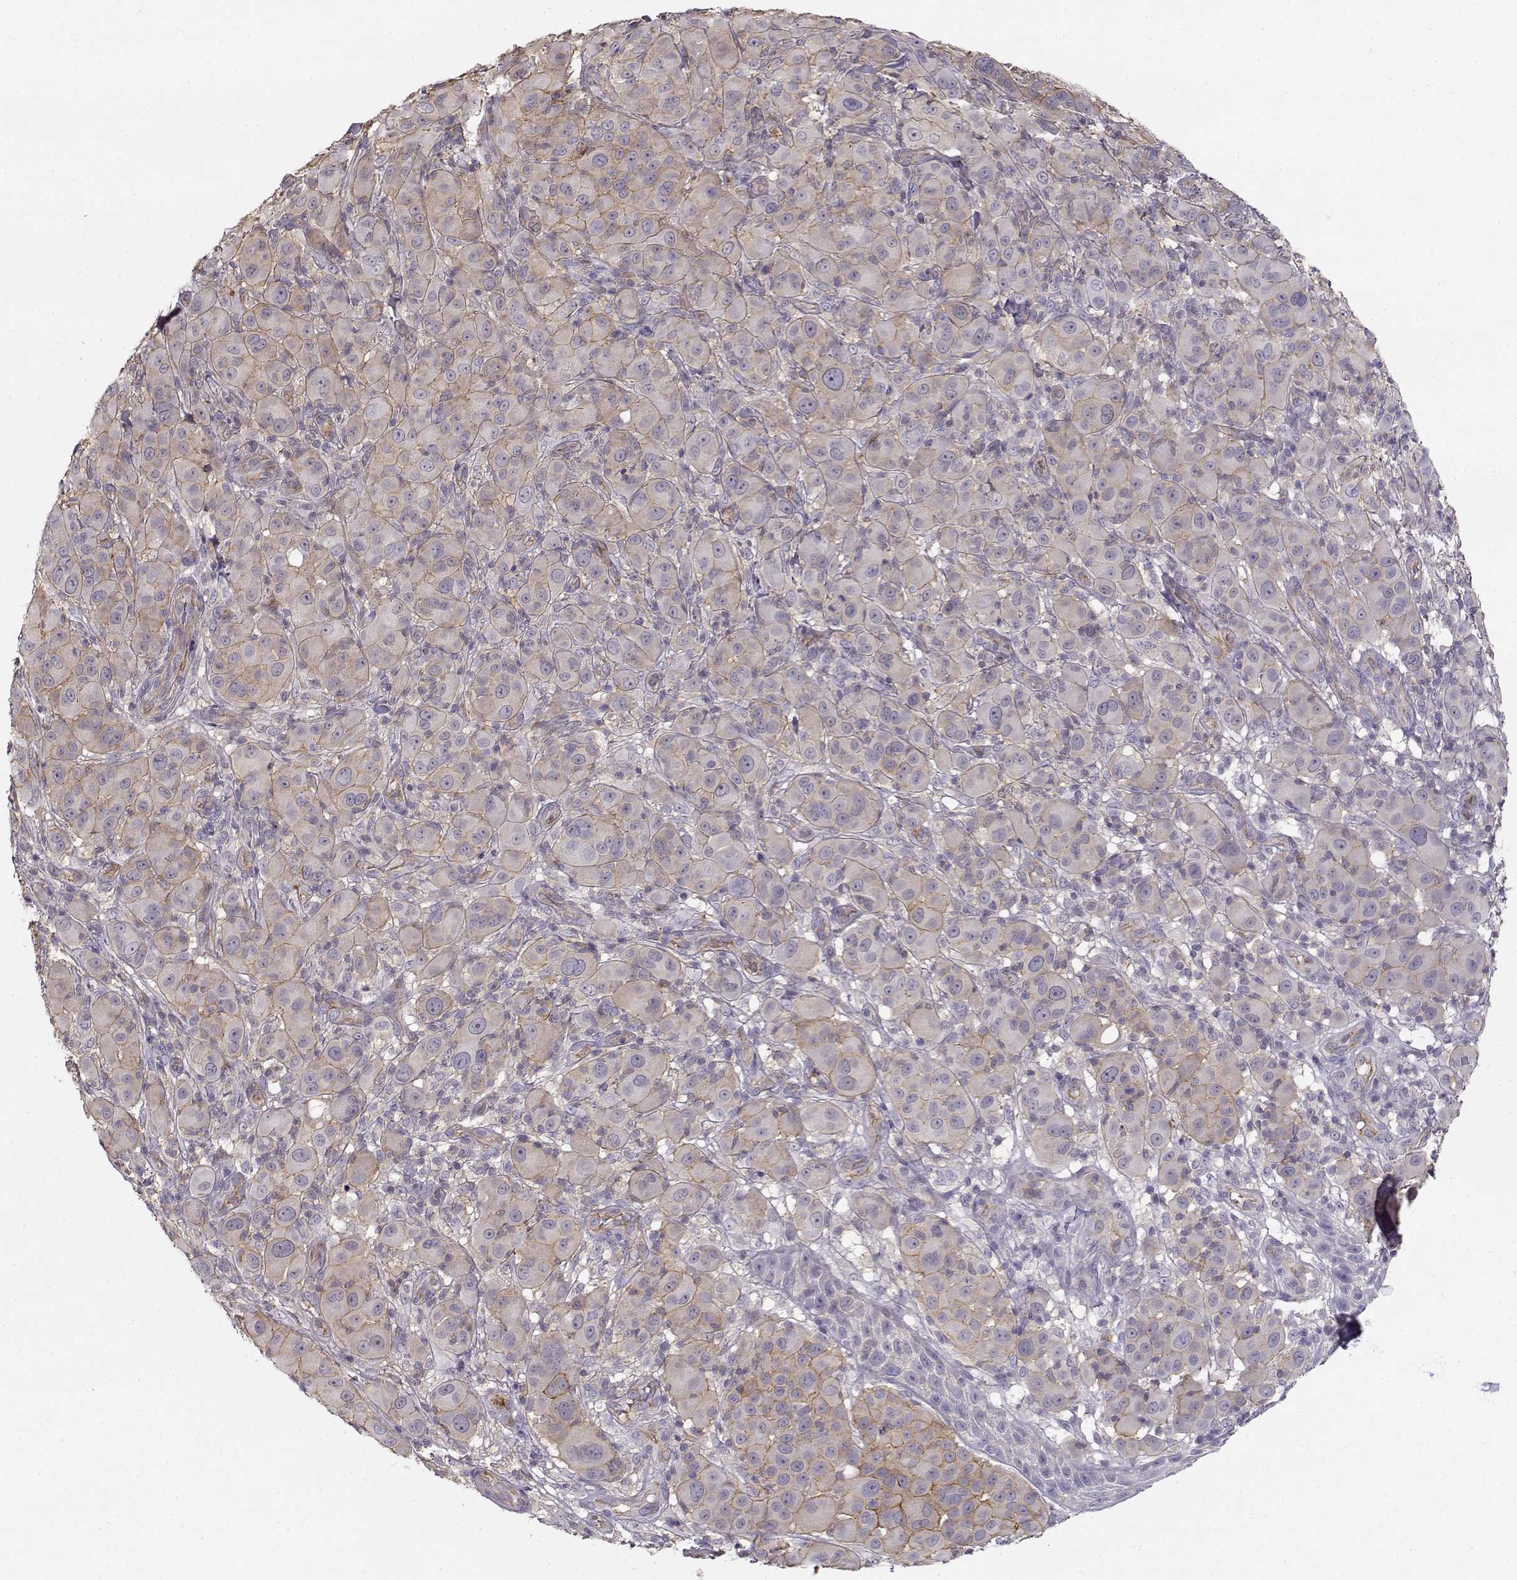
{"staining": {"intensity": "weak", "quantity": "25%-75%", "location": "cytoplasmic/membranous"}, "tissue": "melanoma", "cell_type": "Tumor cells", "image_type": "cancer", "snomed": [{"axis": "morphology", "description": "Malignant melanoma, NOS"}, {"axis": "topography", "description": "Skin"}], "caption": "Protein staining of melanoma tissue displays weak cytoplasmic/membranous expression in about 25%-75% of tumor cells.", "gene": "DAPL1", "patient": {"sex": "female", "age": 87}}